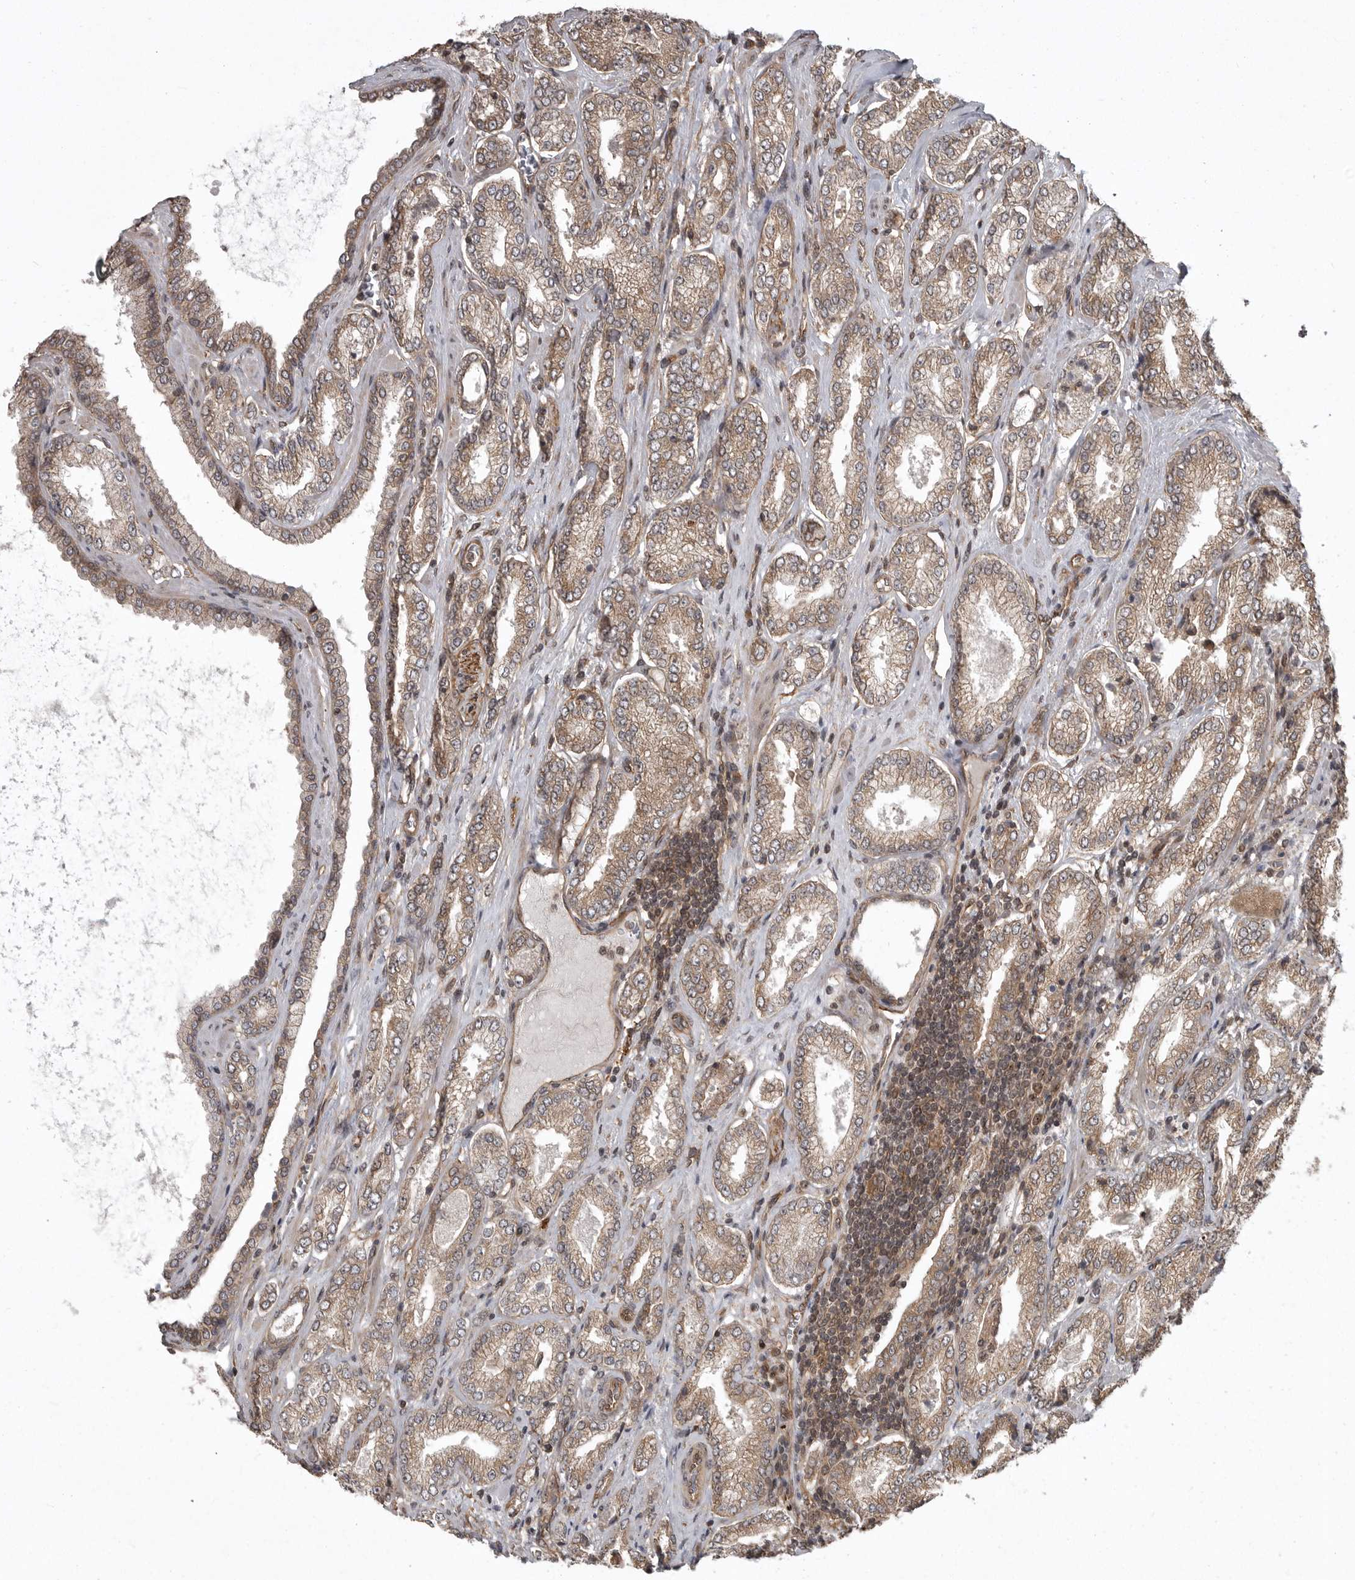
{"staining": {"intensity": "moderate", "quantity": ">75%", "location": "cytoplasmic/membranous"}, "tissue": "prostate cancer", "cell_type": "Tumor cells", "image_type": "cancer", "snomed": [{"axis": "morphology", "description": "Adenocarcinoma, Low grade"}, {"axis": "topography", "description": "Prostate"}], "caption": "High-power microscopy captured an immunohistochemistry (IHC) micrograph of adenocarcinoma (low-grade) (prostate), revealing moderate cytoplasmic/membranous staining in approximately >75% of tumor cells. (DAB IHC, brown staining for protein, blue staining for nuclei).", "gene": "DNAJC8", "patient": {"sex": "male", "age": 62}}